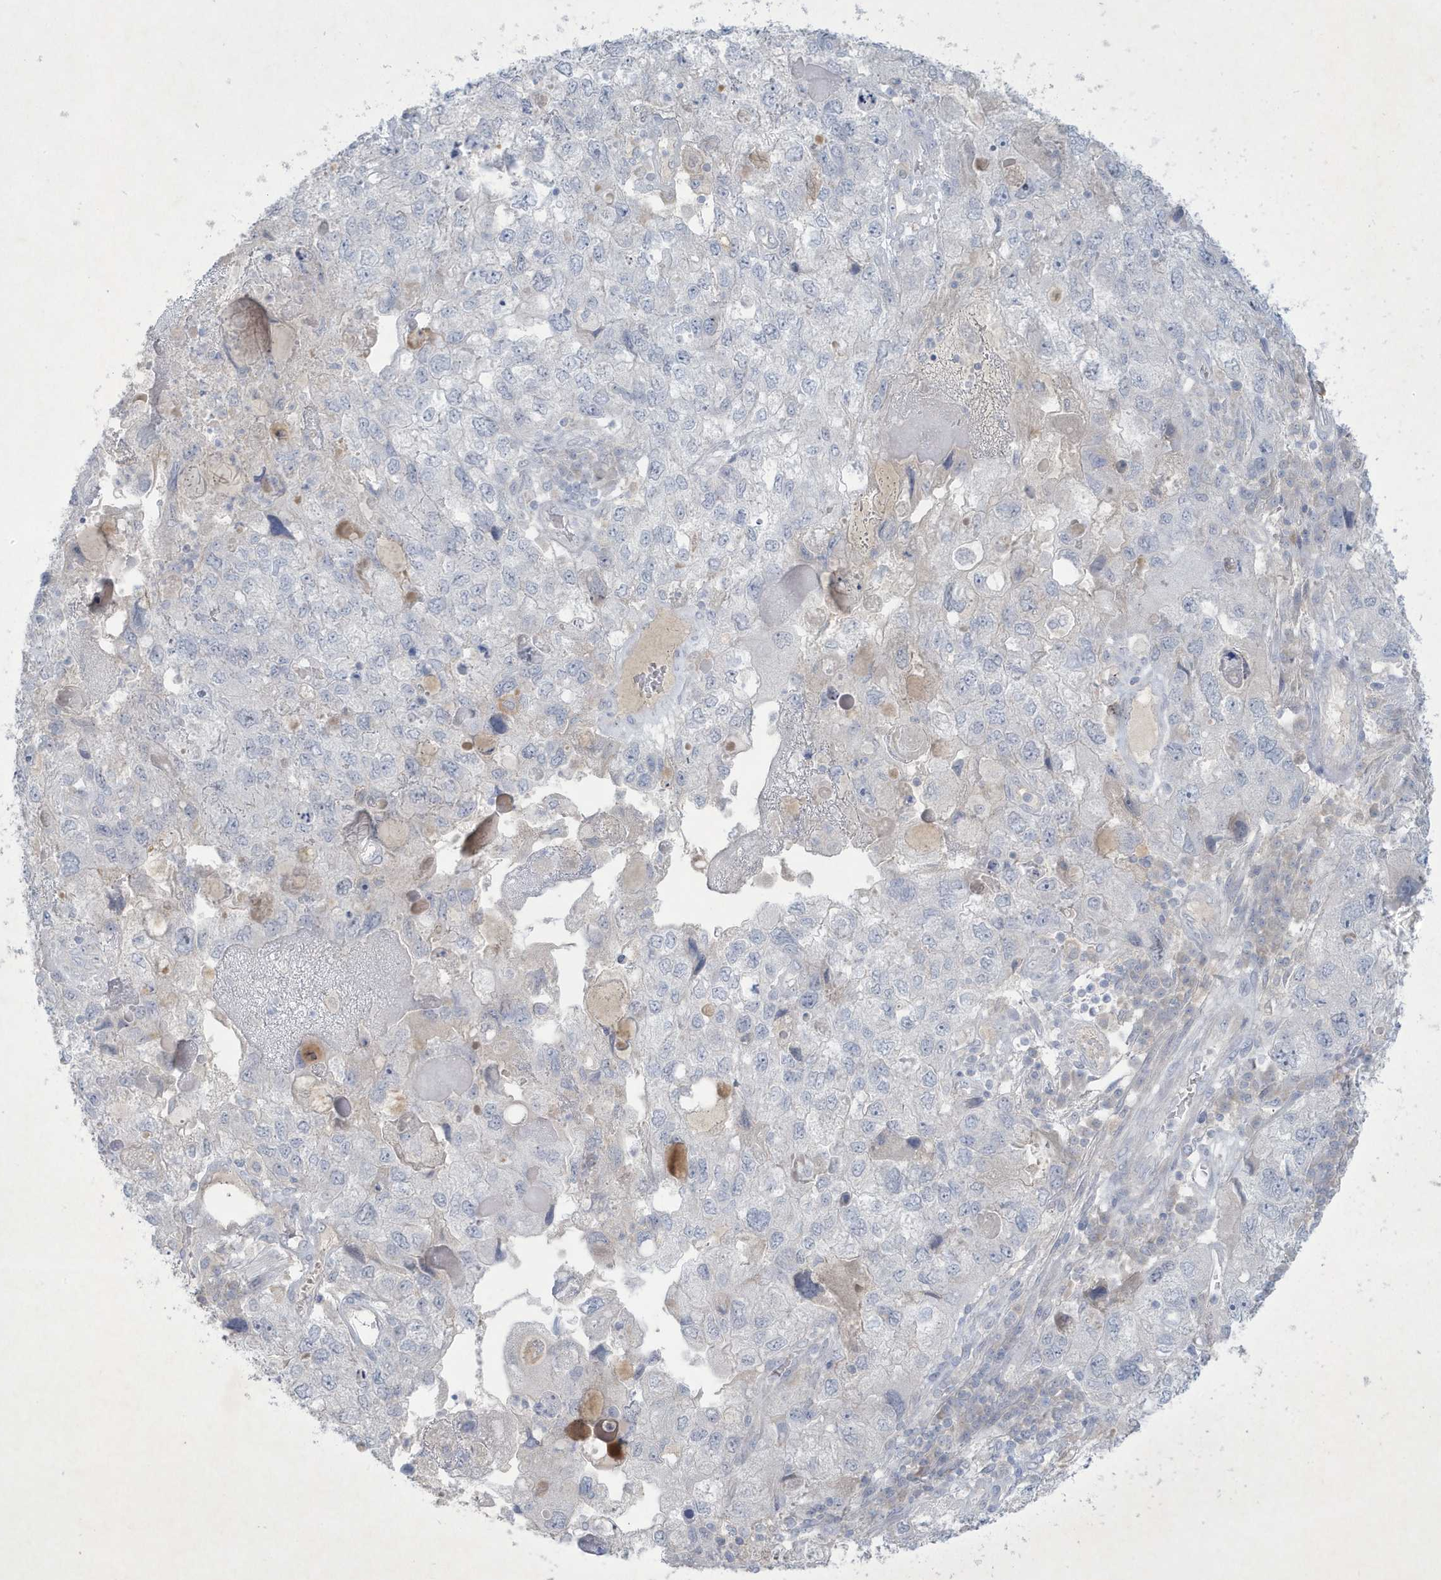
{"staining": {"intensity": "negative", "quantity": "none", "location": "none"}, "tissue": "endometrial cancer", "cell_type": "Tumor cells", "image_type": "cancer", "snomed": [{"axis": "morphology", "description": "Adenocarcinoma, NOS"}, {"axis": "topography", "description": "Endometrium"}], "caption": "An immunohistochemistry (IHC) image of endometrial adenocarcinoma is shown. There is no staining in tumor cells of endometrial adenocarcinoma.", "gene": "CCDC24", "patient": {"sex": "female", "age": 49}}